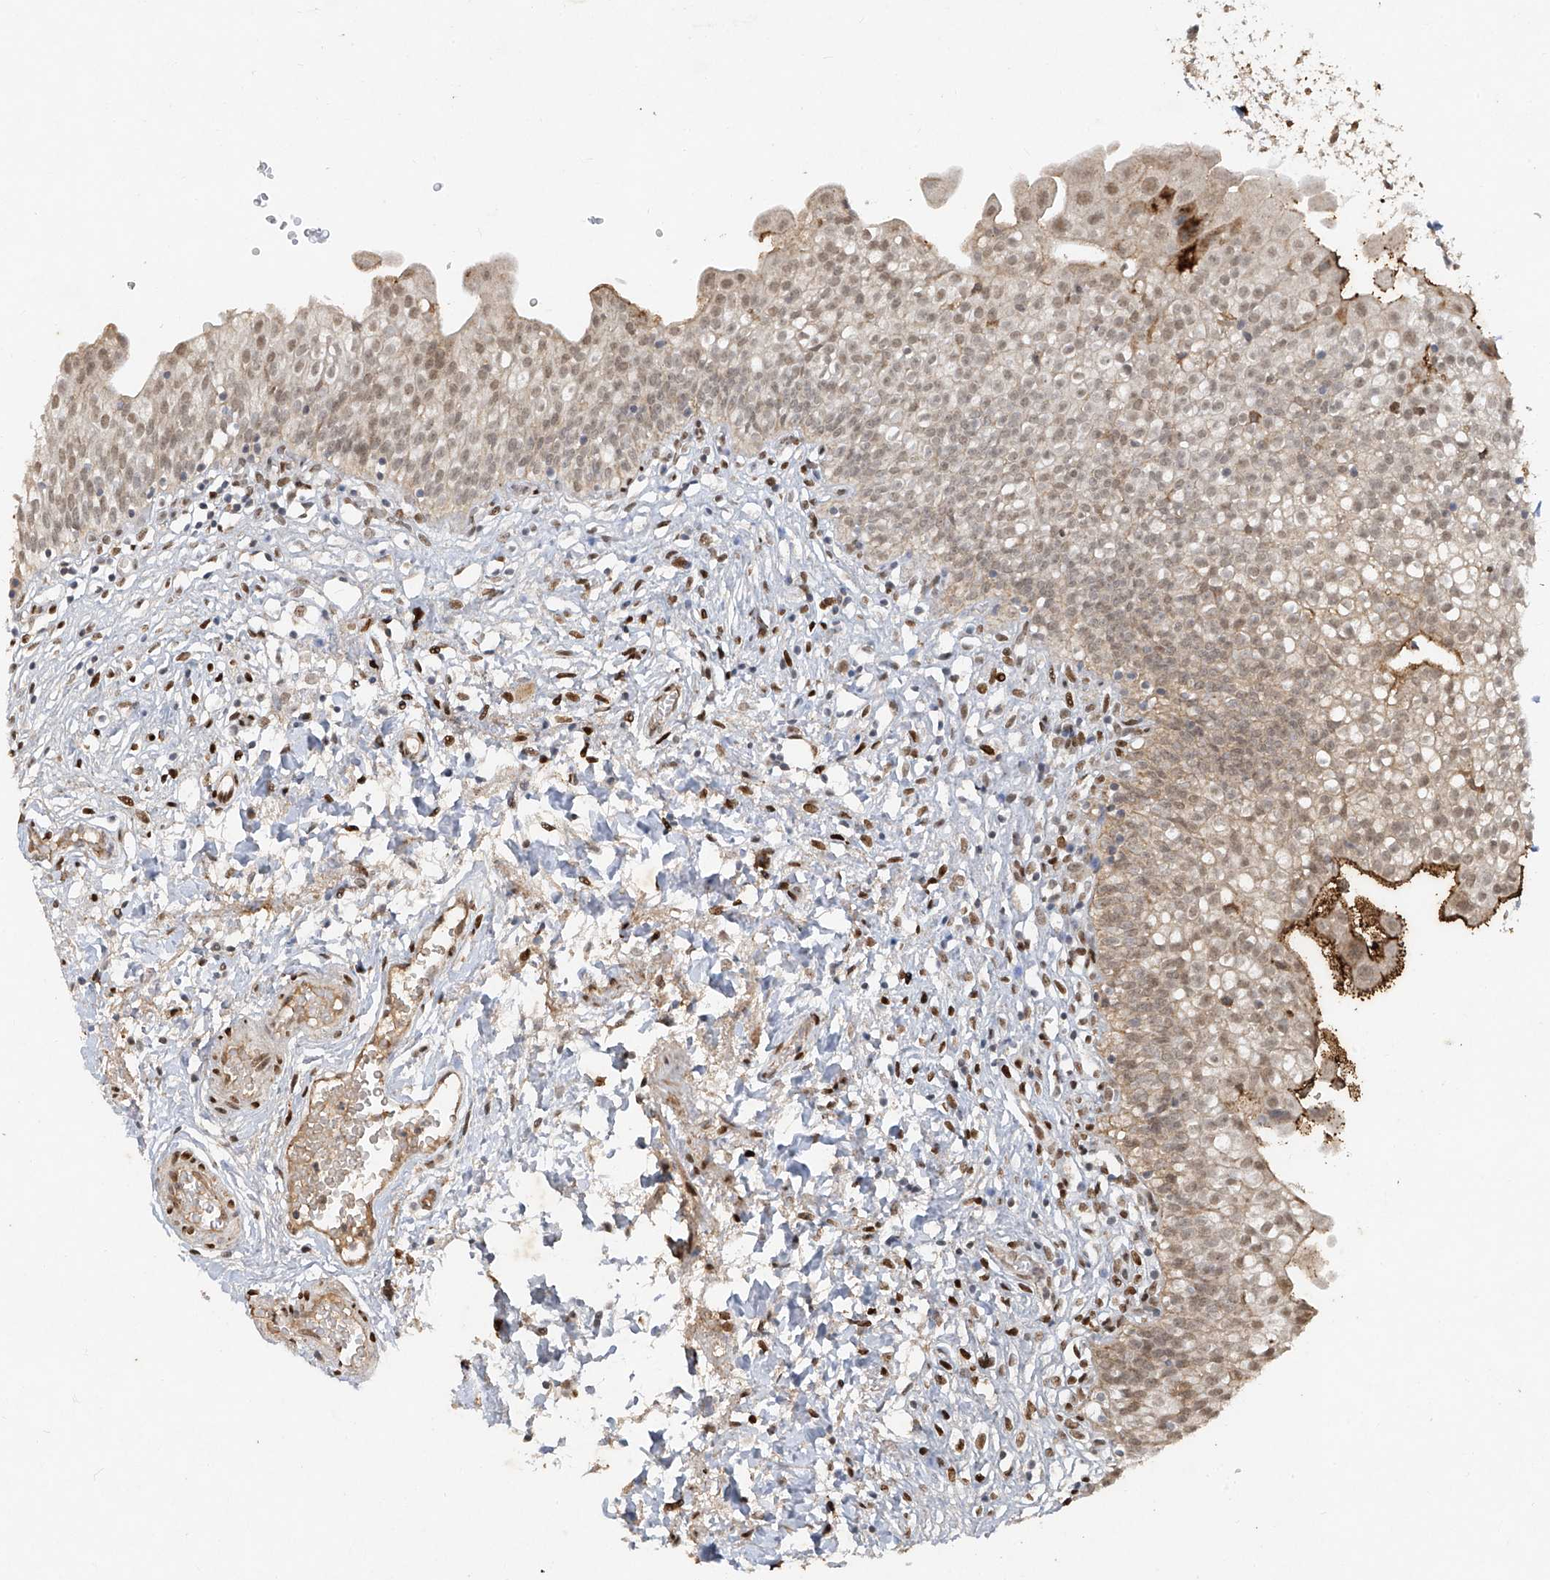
{"staining": {"intensity": "moderate", "quantity": ">75%", "location": "cytoplasmic/membranous,nuclear"}, "tissue": "urinary bladder", "cell_type": "Urothelial cells", "image_type": "normal", "snomed": [{"axis": "morphology", "description": "Normal tissue, NOS"}, {"axis": "topography", "description": "Urinary bladder"}], "caption": "Protein expression analysis of unremarkable urinary bladder reveals moderate cytoplasmic/membranous,nuclear positivity in approximately >75% of urothelial cells.", "gene": "ATRIP", "patient": {"sex": "male", "age": 55}}